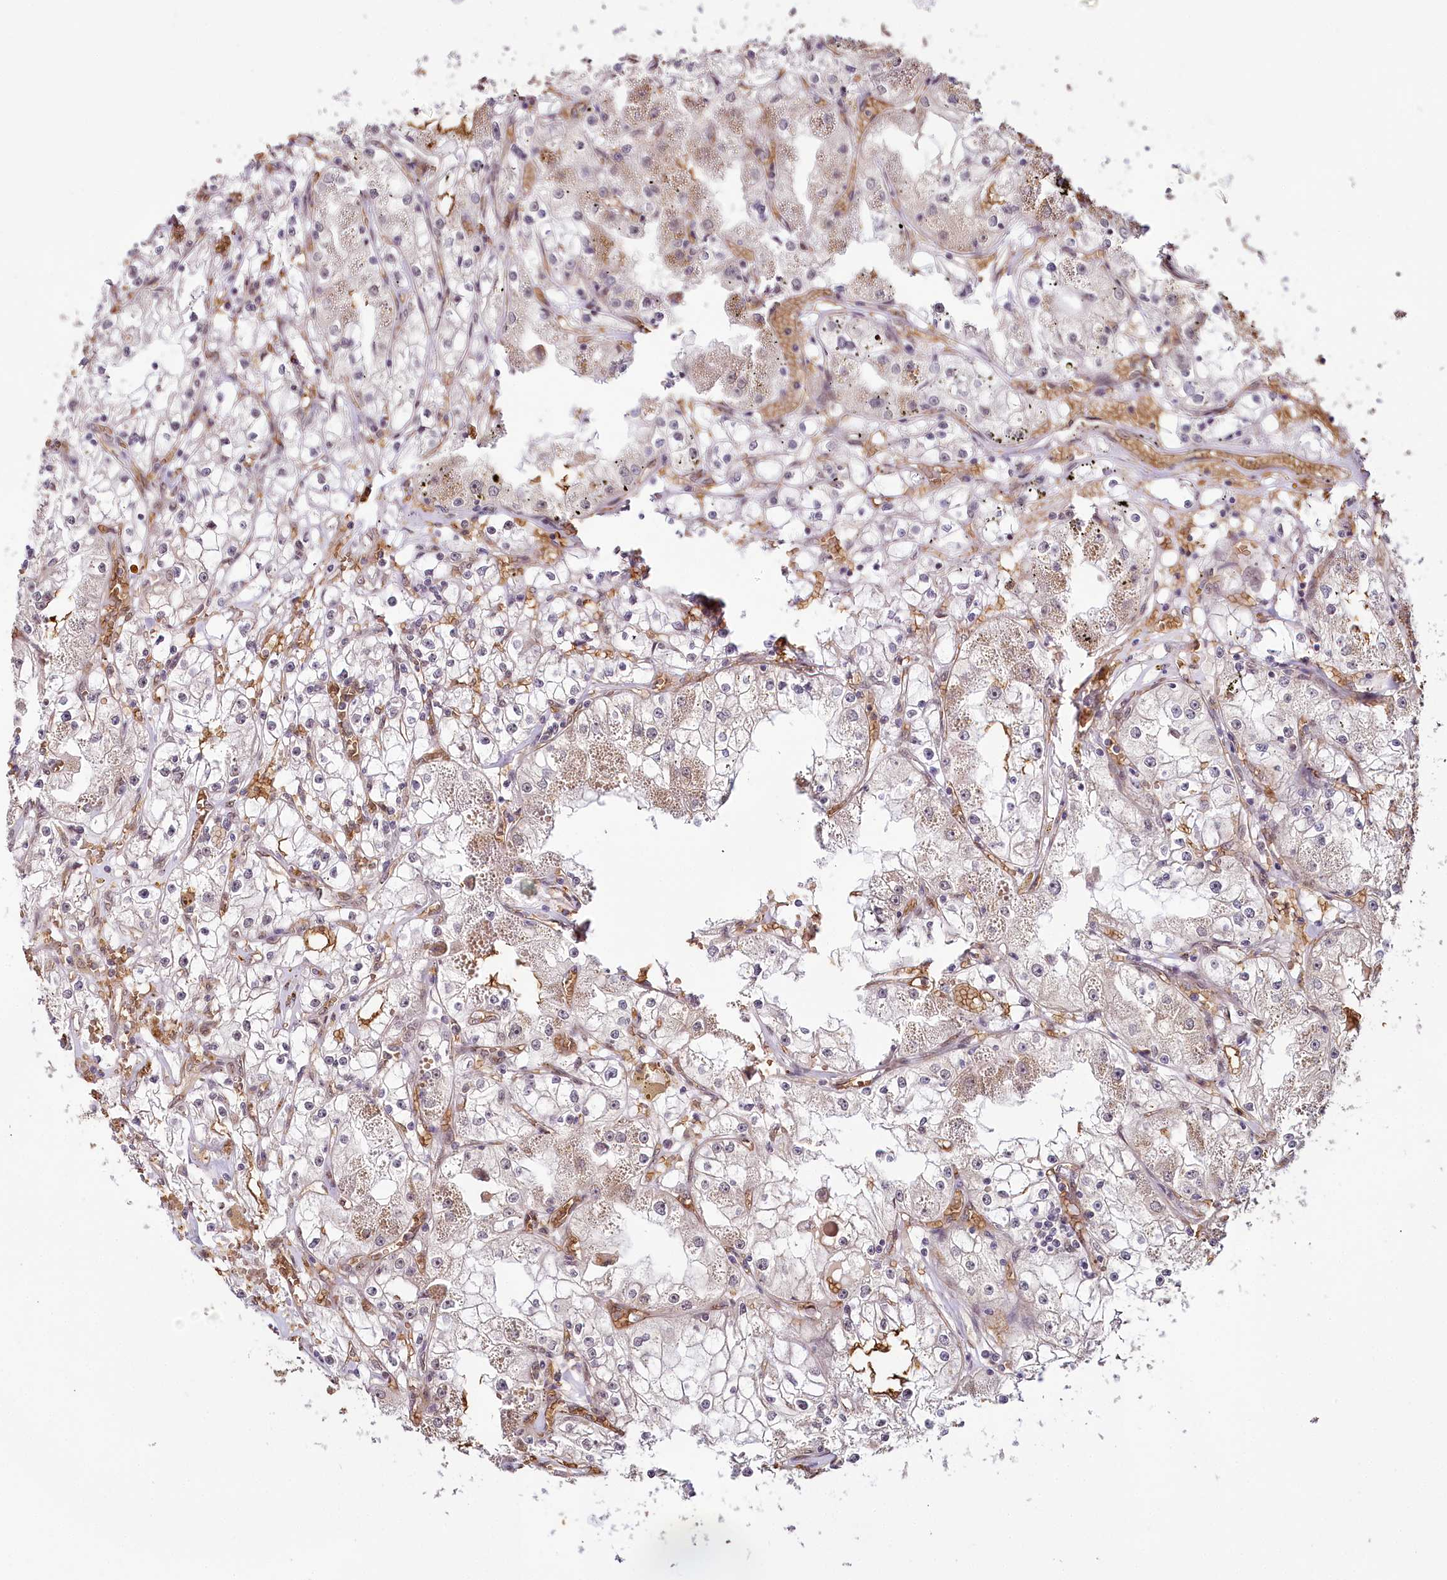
{"staining": {"intensity": "weak", "quantity": "<25%", "location": "cytoplasmic/membranous"}, "tissue": "renal cancer", "cell_type": "Tumor cells", "image_type": "cancer", "snomed": [{"axis": "morphology", "description": "Adenocarcinoma, NOS"}, {"axis": "topography", "description": "Kidney"}], "caption": "Immunohistochemistry histopathology image of human renal cancer stained for a protein (brown), which reveals no expression in tumor cells.", "gene": "ALKBH8", "patient": {"sex": "male", "age": 56}}